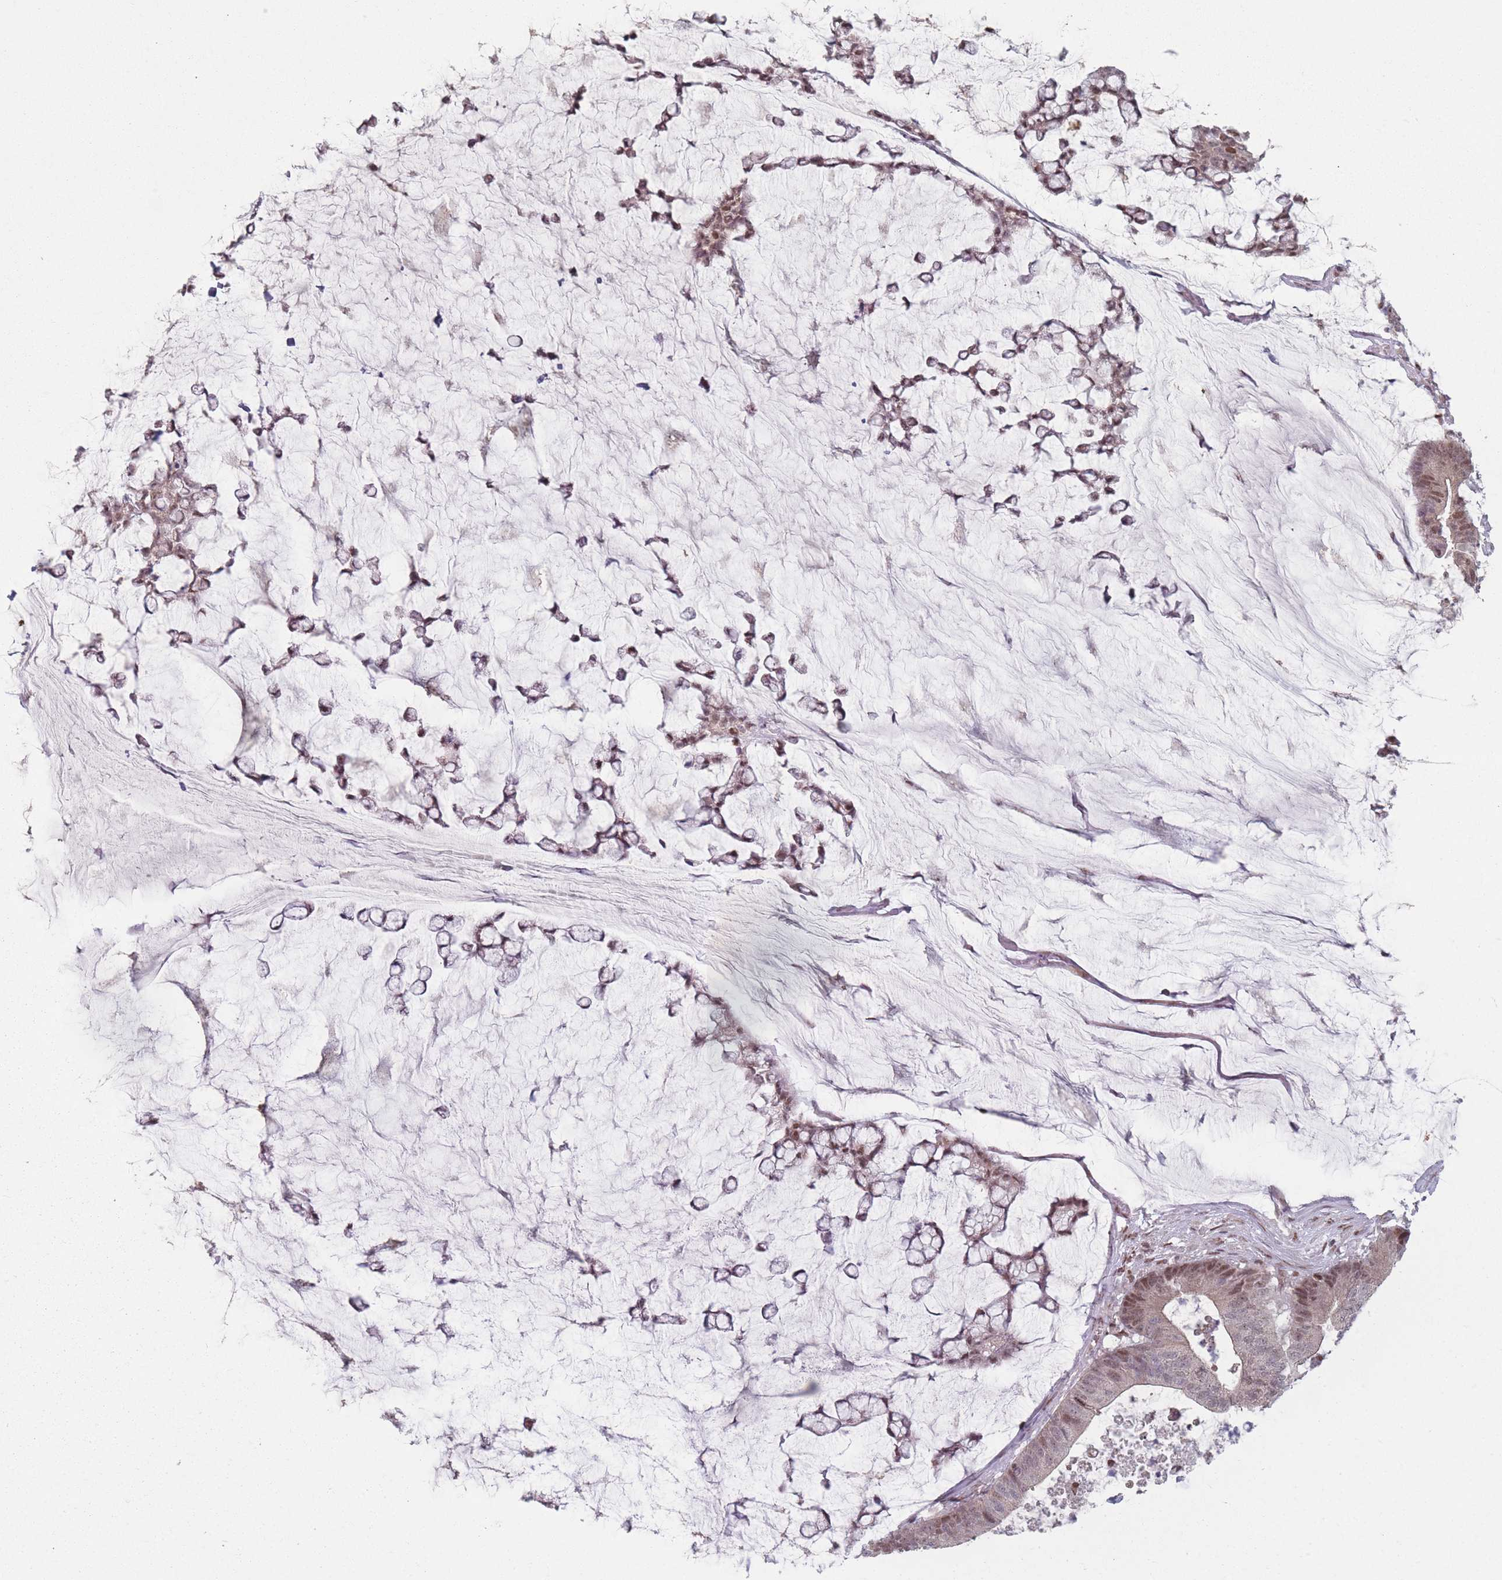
{"staining": {"intensity": "moderate", "quantity": "25%-75%", "location": "nuclear"}, "tissue": "colorectal cancer", "cell_type": "Tumor cells", "image_type": "cancer", "snomed": [{"axis": "morphology", "description": "Adenocarcinoma, NOS"}, {"axis": "topography", "description": "Colon"}], "caption": "An image of colorectal adenocarcinoma stained for a protein shows moderate nuclear brown staining in tumor cells.", "gene": "SH3BGRL2", "patient": {"sex": "female", "age": 84}}